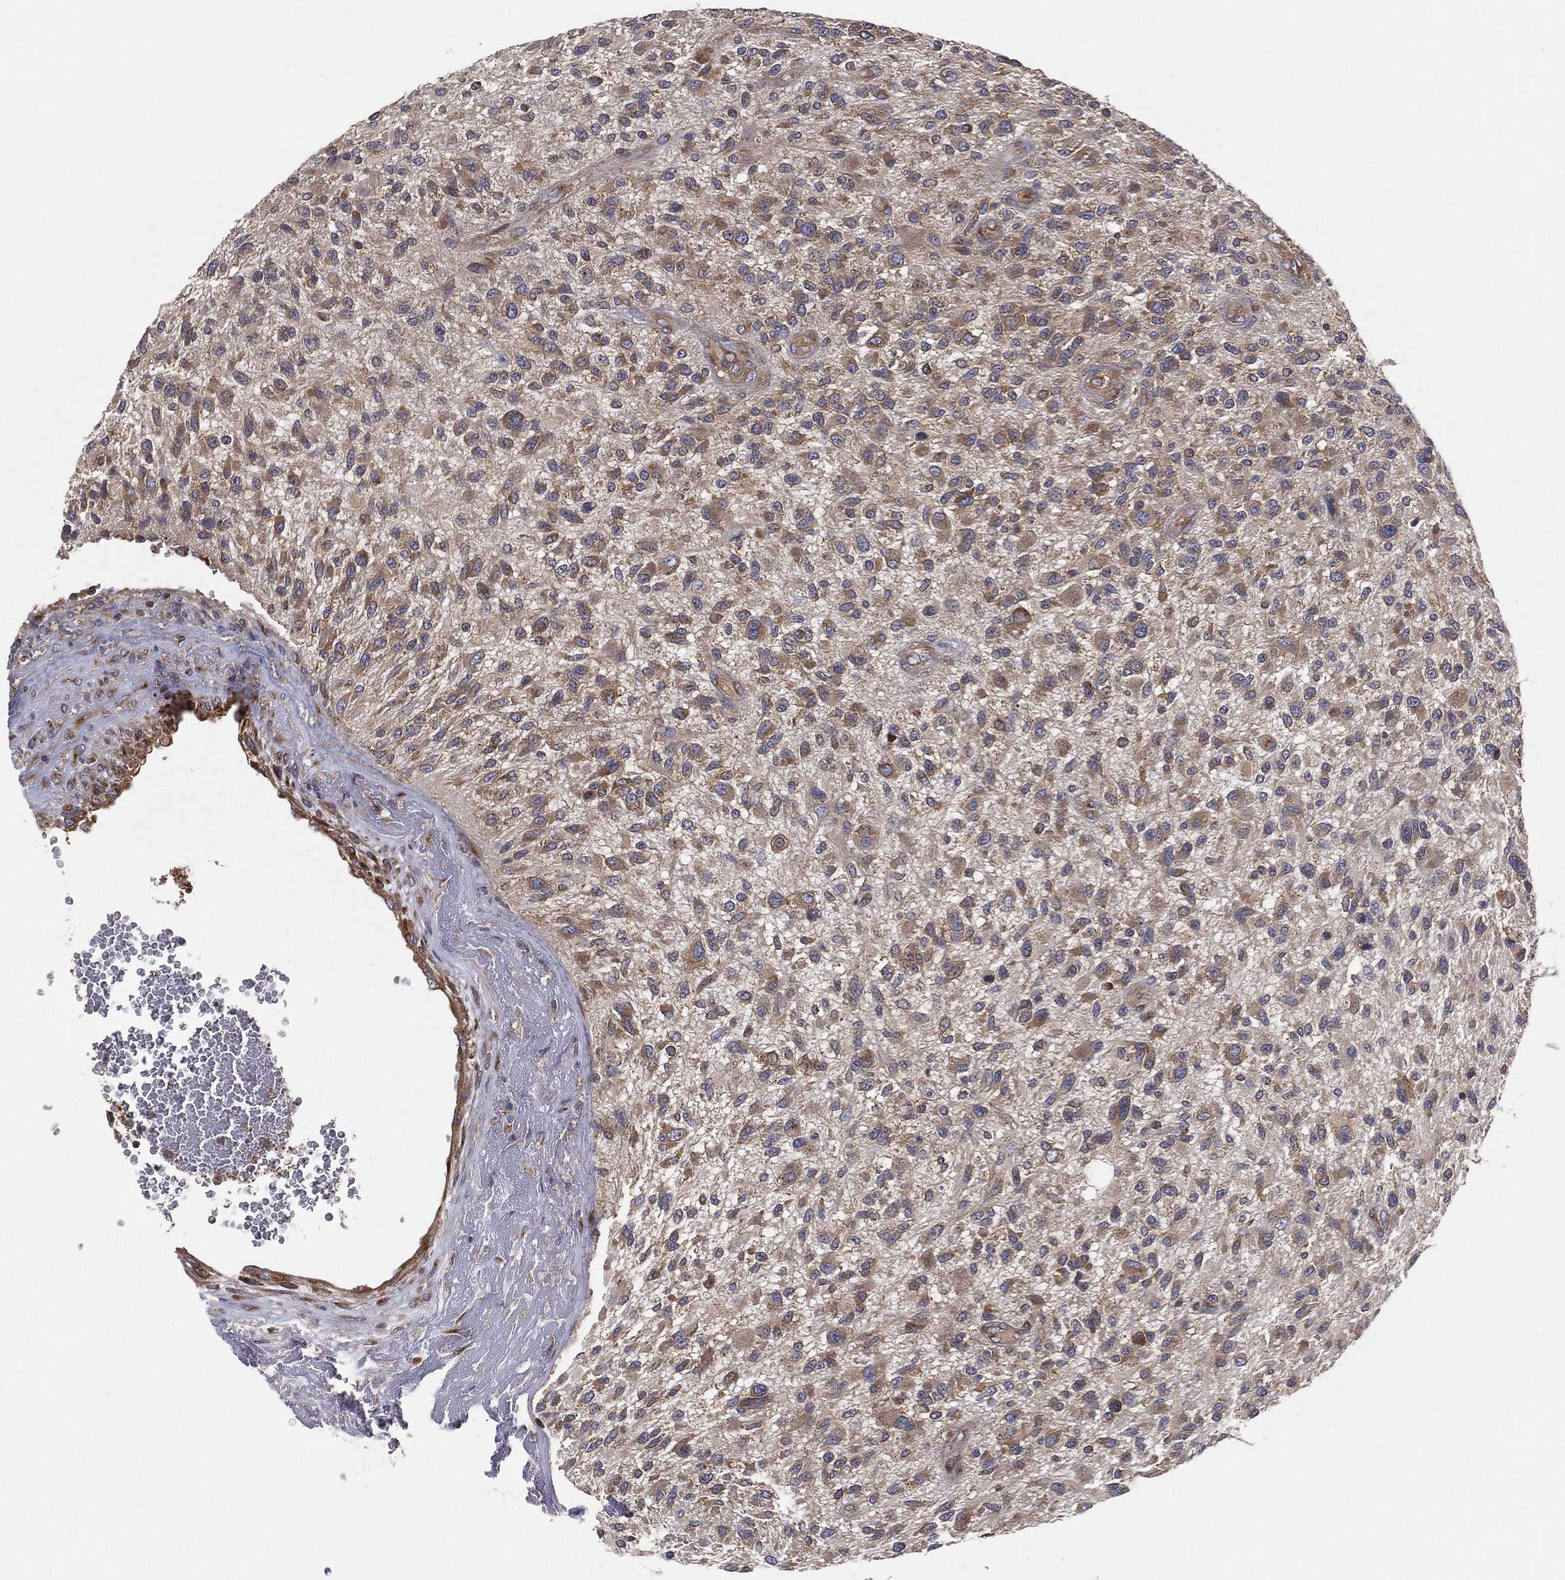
{"staining": {"intensity": "moderate", "quantity": ">75%", "location": "cytoplasmic/membranous"}, "tissue": "glioma", "cell_type": "Tumor cells", "image_type": "cancer", "snomed": [{"axis": "morphology", "description": "Glioma, malignant, High grade"}, {"axis": "topography", "description": "Brain"}], "caption": "Approximately >75% of tumor cells in human malignant glioma (high-grade) exhibit moderate cytoplasmic/membranous protein staining as visualized by brown immunohistochemical staining.", "gene": "EIF2B5", "patient": {"sex": "male", "age": 47}}